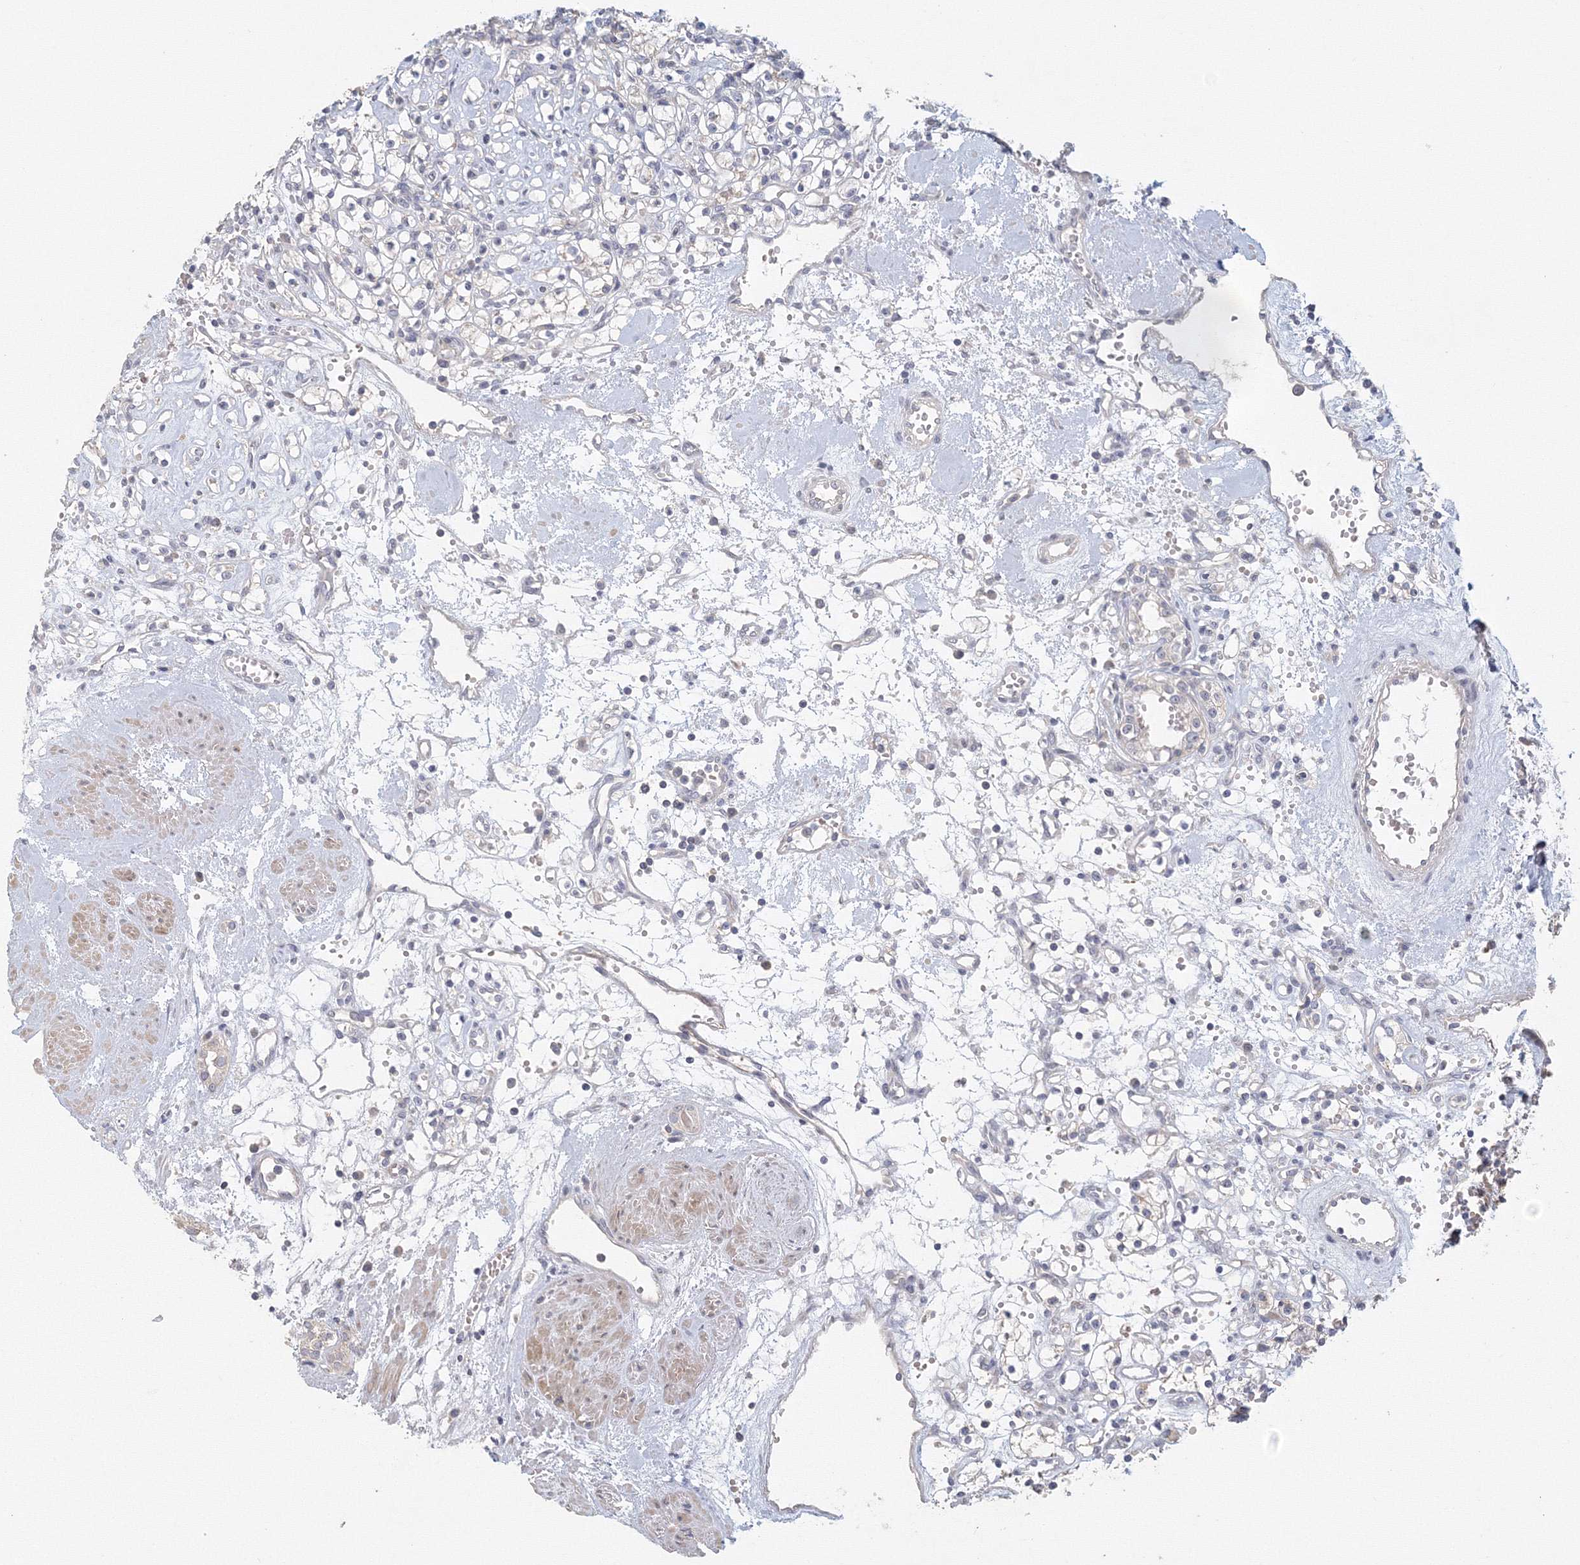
{"staining": {"intensity": "negative", "quantity": "none", "location": "none"}, "tissue": "renal cancer", "cell_type": "Tumor cells", "image_type": "cancer", "snomed": [{"axis": "morphology", "description": "Adenocarcinoma, NOS"}, {"axis": "topography", "description": "Kidney"}], "caption": "Tumor cells are negative for protein expression in human adenocarcinoma (renal).", "gene": "TACC2", "patient": {"sex": "female", "age": 59}}